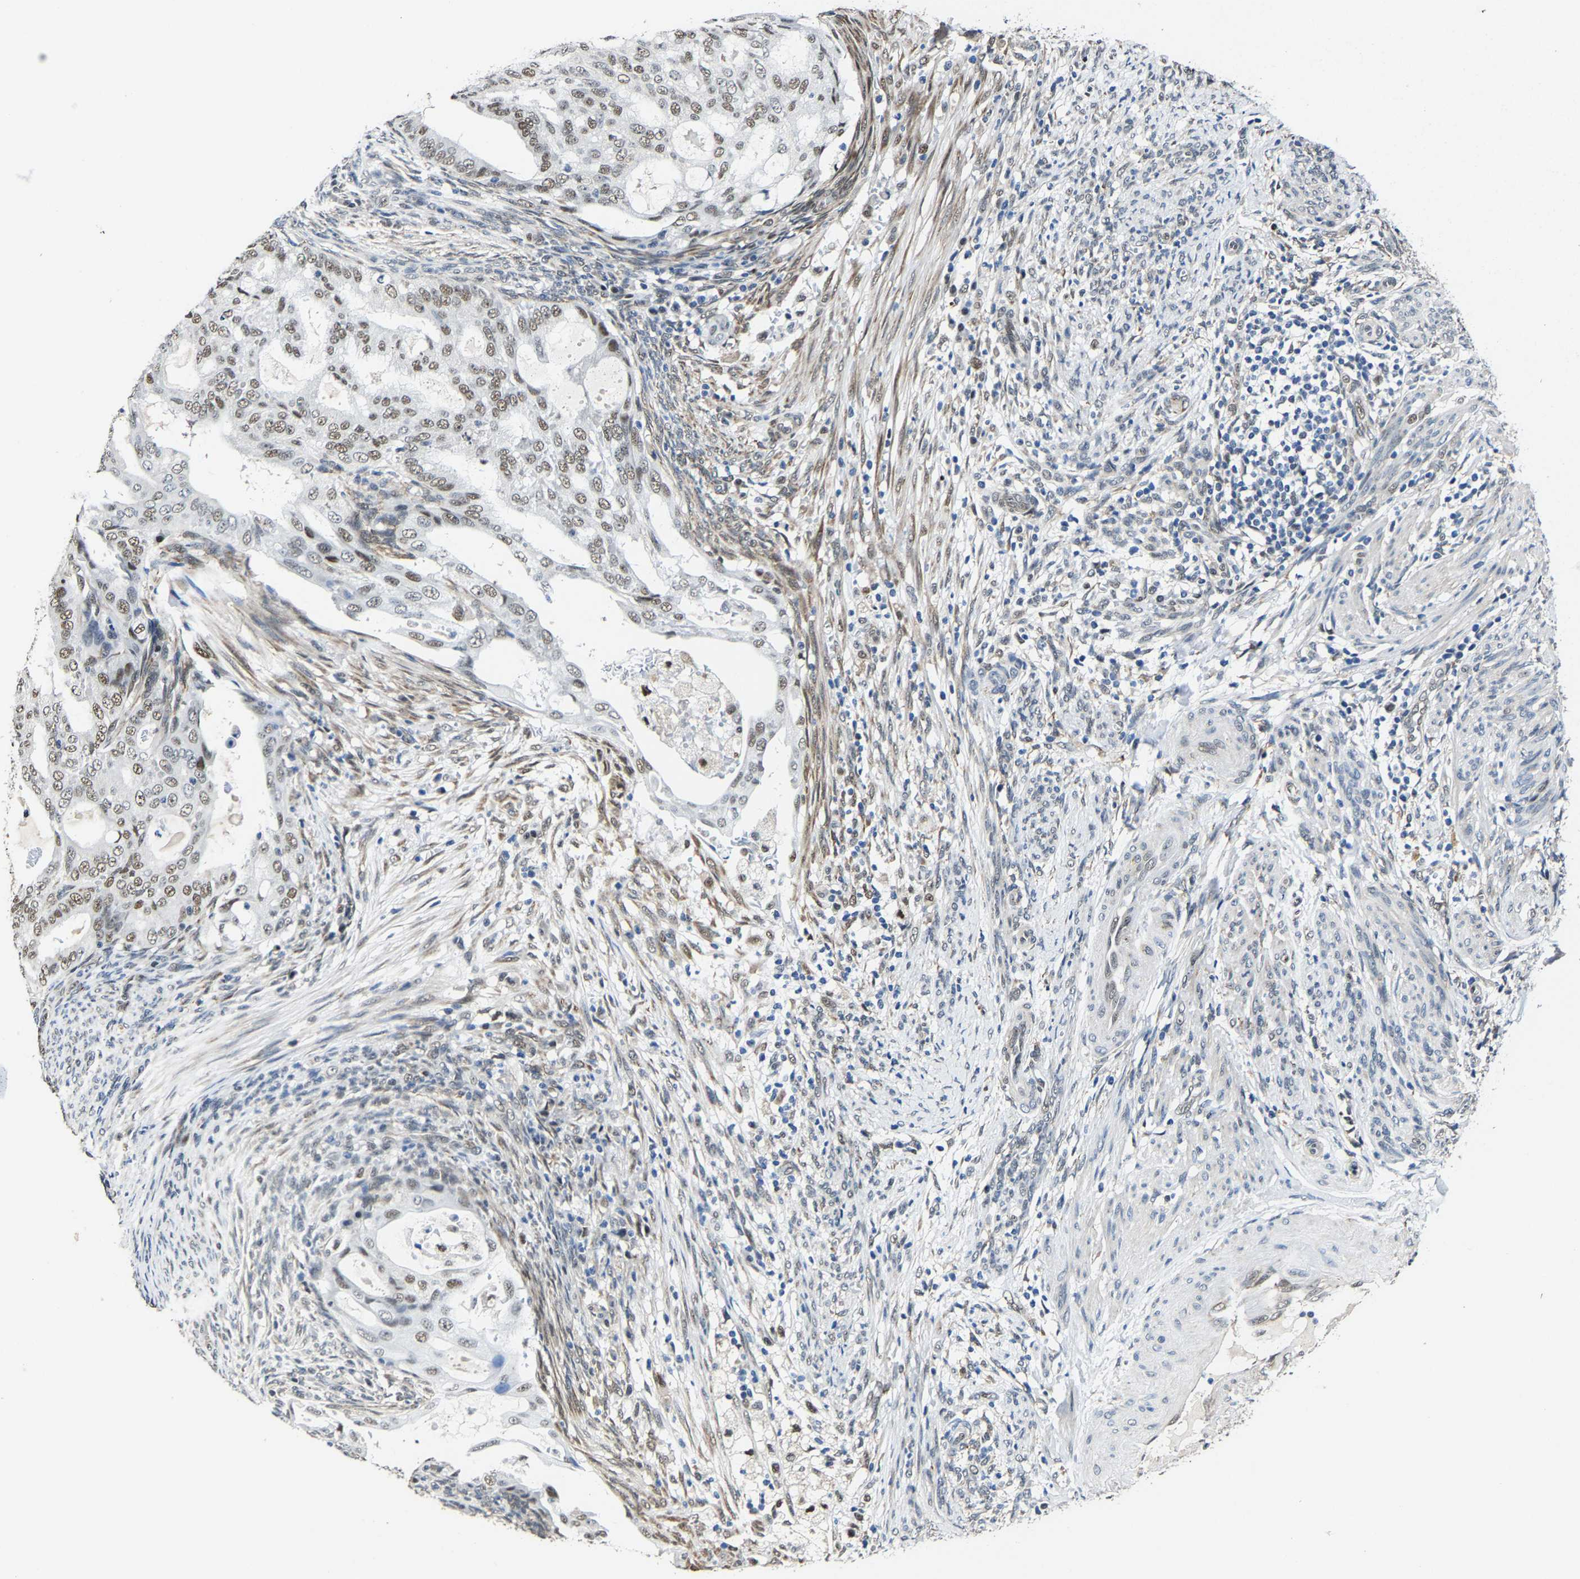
{"staining": {"intensity": "moderate", "quantity": "25%-75%", "location": "nuclear"}, "tissue": "endometrial cancer", "cell_type": "Tumor cells", "image_type": "cancer", "snomed": [{"axis": "morphology", "description": "Adenocarcinoma, NOS"}, {"axis": "topography", "description": "Endometrium"}], "caption": "This histopathology image reveals immunohistochemistry (IHC) staining of endometrial cancer, with medium moderate nuclear positivity in approximately 25%-75% of tumor cells.", "gene": "METTL1", "patient": {"sex": "female", "age": 58}}